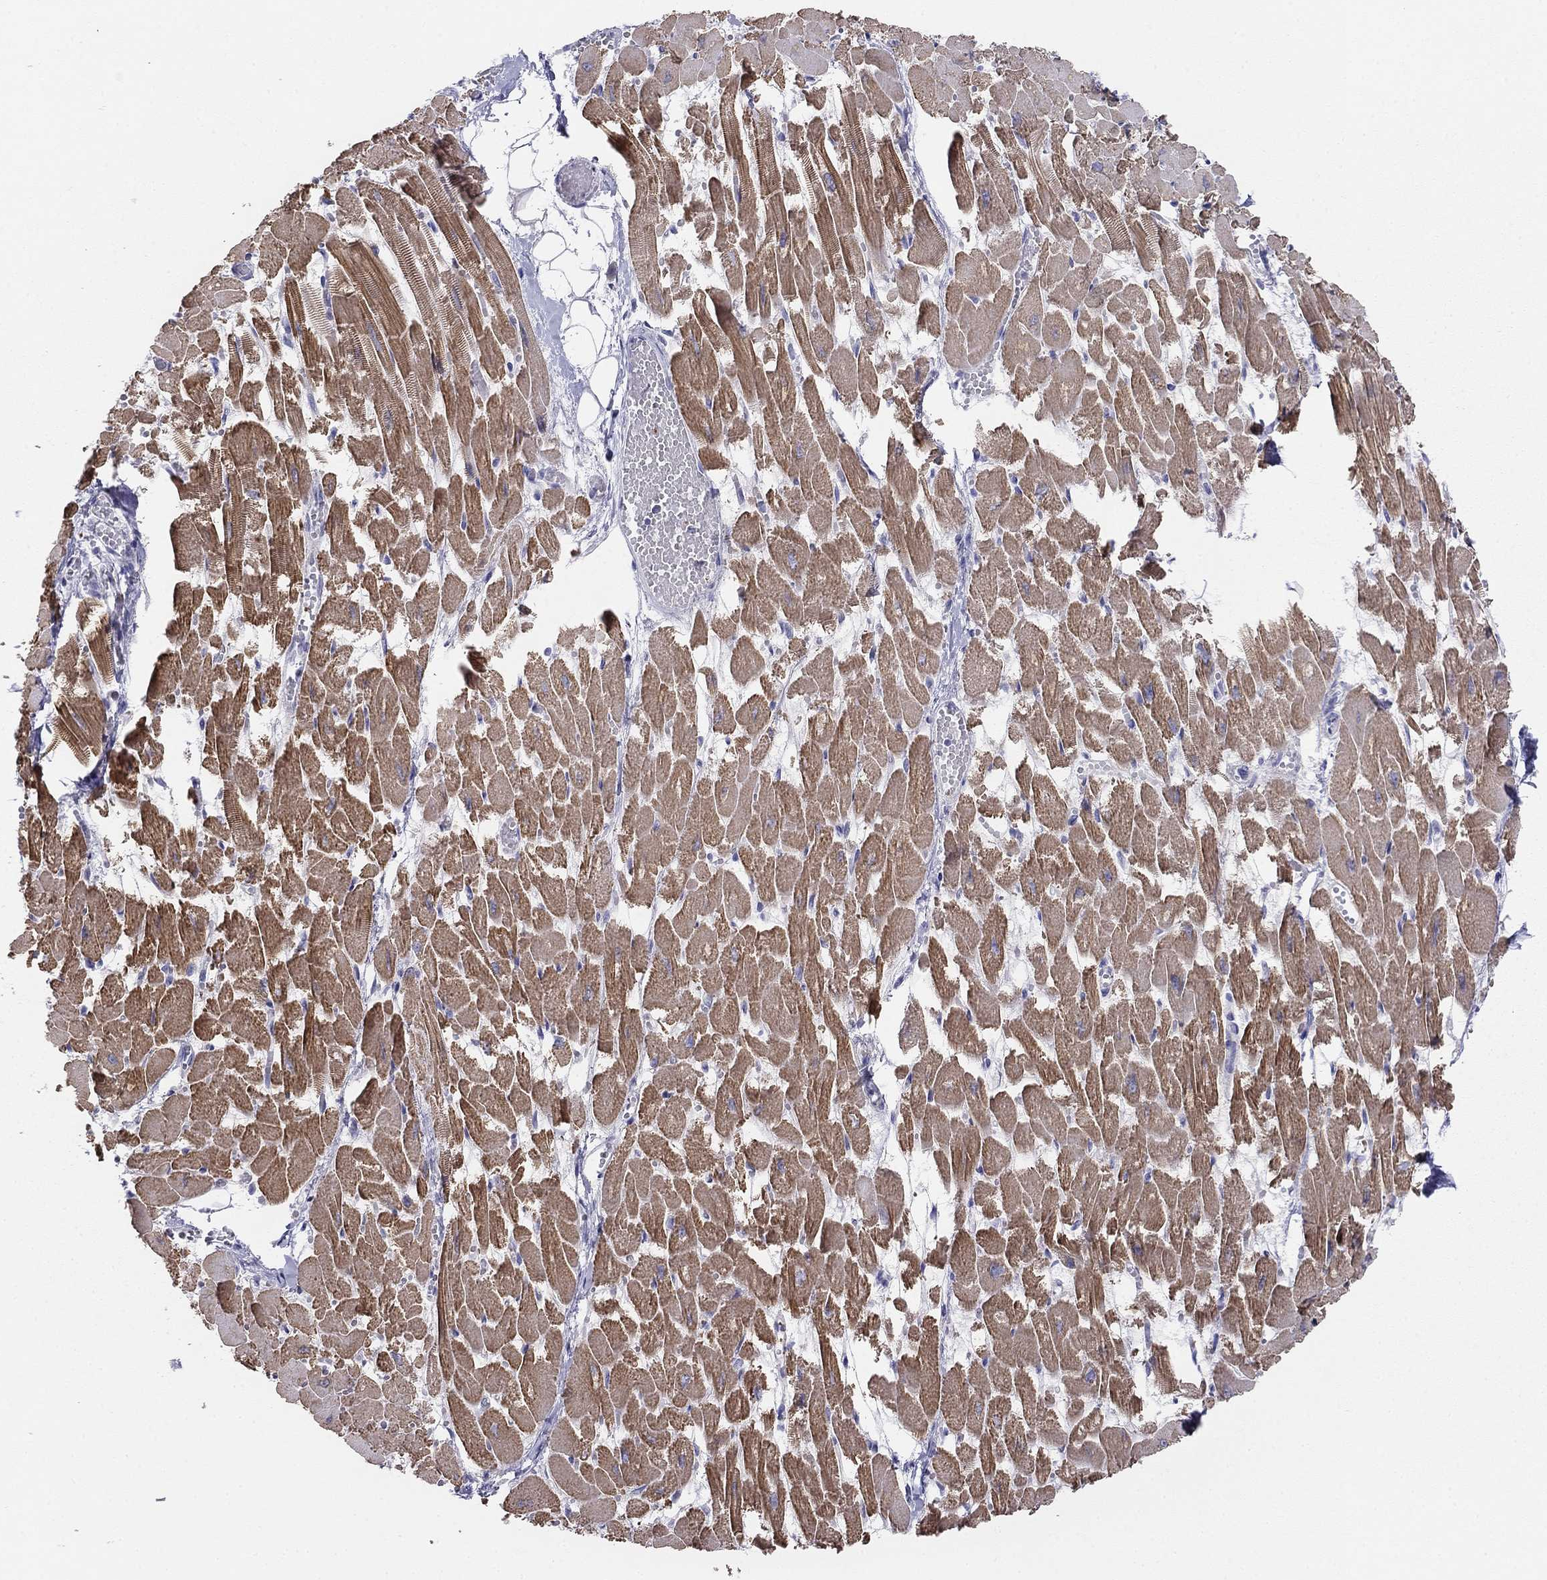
{"staining": {"intensity": "moderate", "quantity": ">75%", "location": "cytoplasmic/membranous"}, "tissue": "heart muscle", "cell_type": "Cardiomyocytes", "image_type": "normal", "snomed": [{"axis": "morphology", "description": "Normal tissue, NOS"}, {"axis": "topography", "description": "Heart"}], "caption": "Protein staining by immunohistochemistry displays moderate cytoplasmic/membranous expression in approximately >75% of cardiomyocytes in benign heart muscle.", "gene": "MGAT4C", "patient": {"sex": "female", "age": 52}}